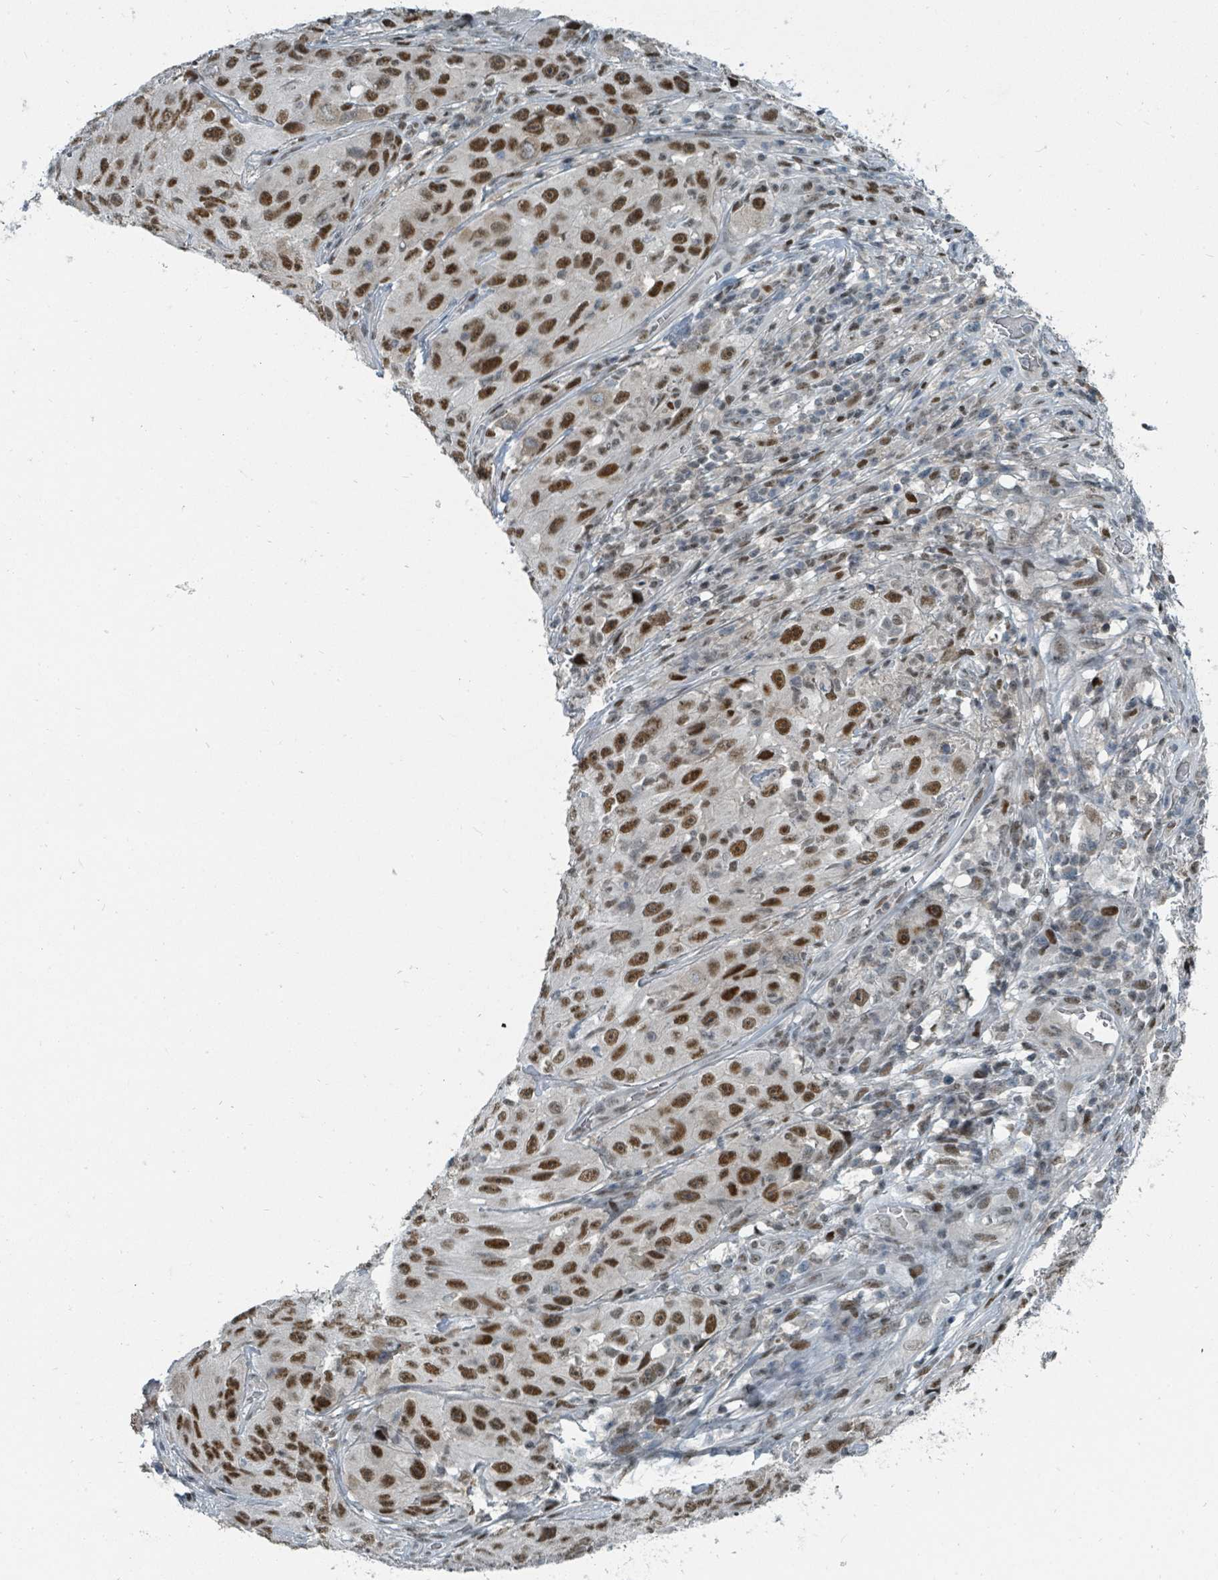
{"staining": {"intensity": "strong", "quantity": ">75%", "location": "nuclear"}, "tissue": "skin cancer", "cell_type": "Tumor cells", "image_type": "cancer", "snomed": [{"axis": "morphology", "description": "Squamous cell carcinoma, NOS"}, {"axis": "topography", "description": "Skin"}], "caption": "The immunohistochemical stain highlights strong nuclear positivity in tumor cells of skin squamous cell carcinoma tissue. (IHC, brightfield microscopy, high magnification).", "gene": "UCK1", "patient": {"sex": "female", "age": 87}}